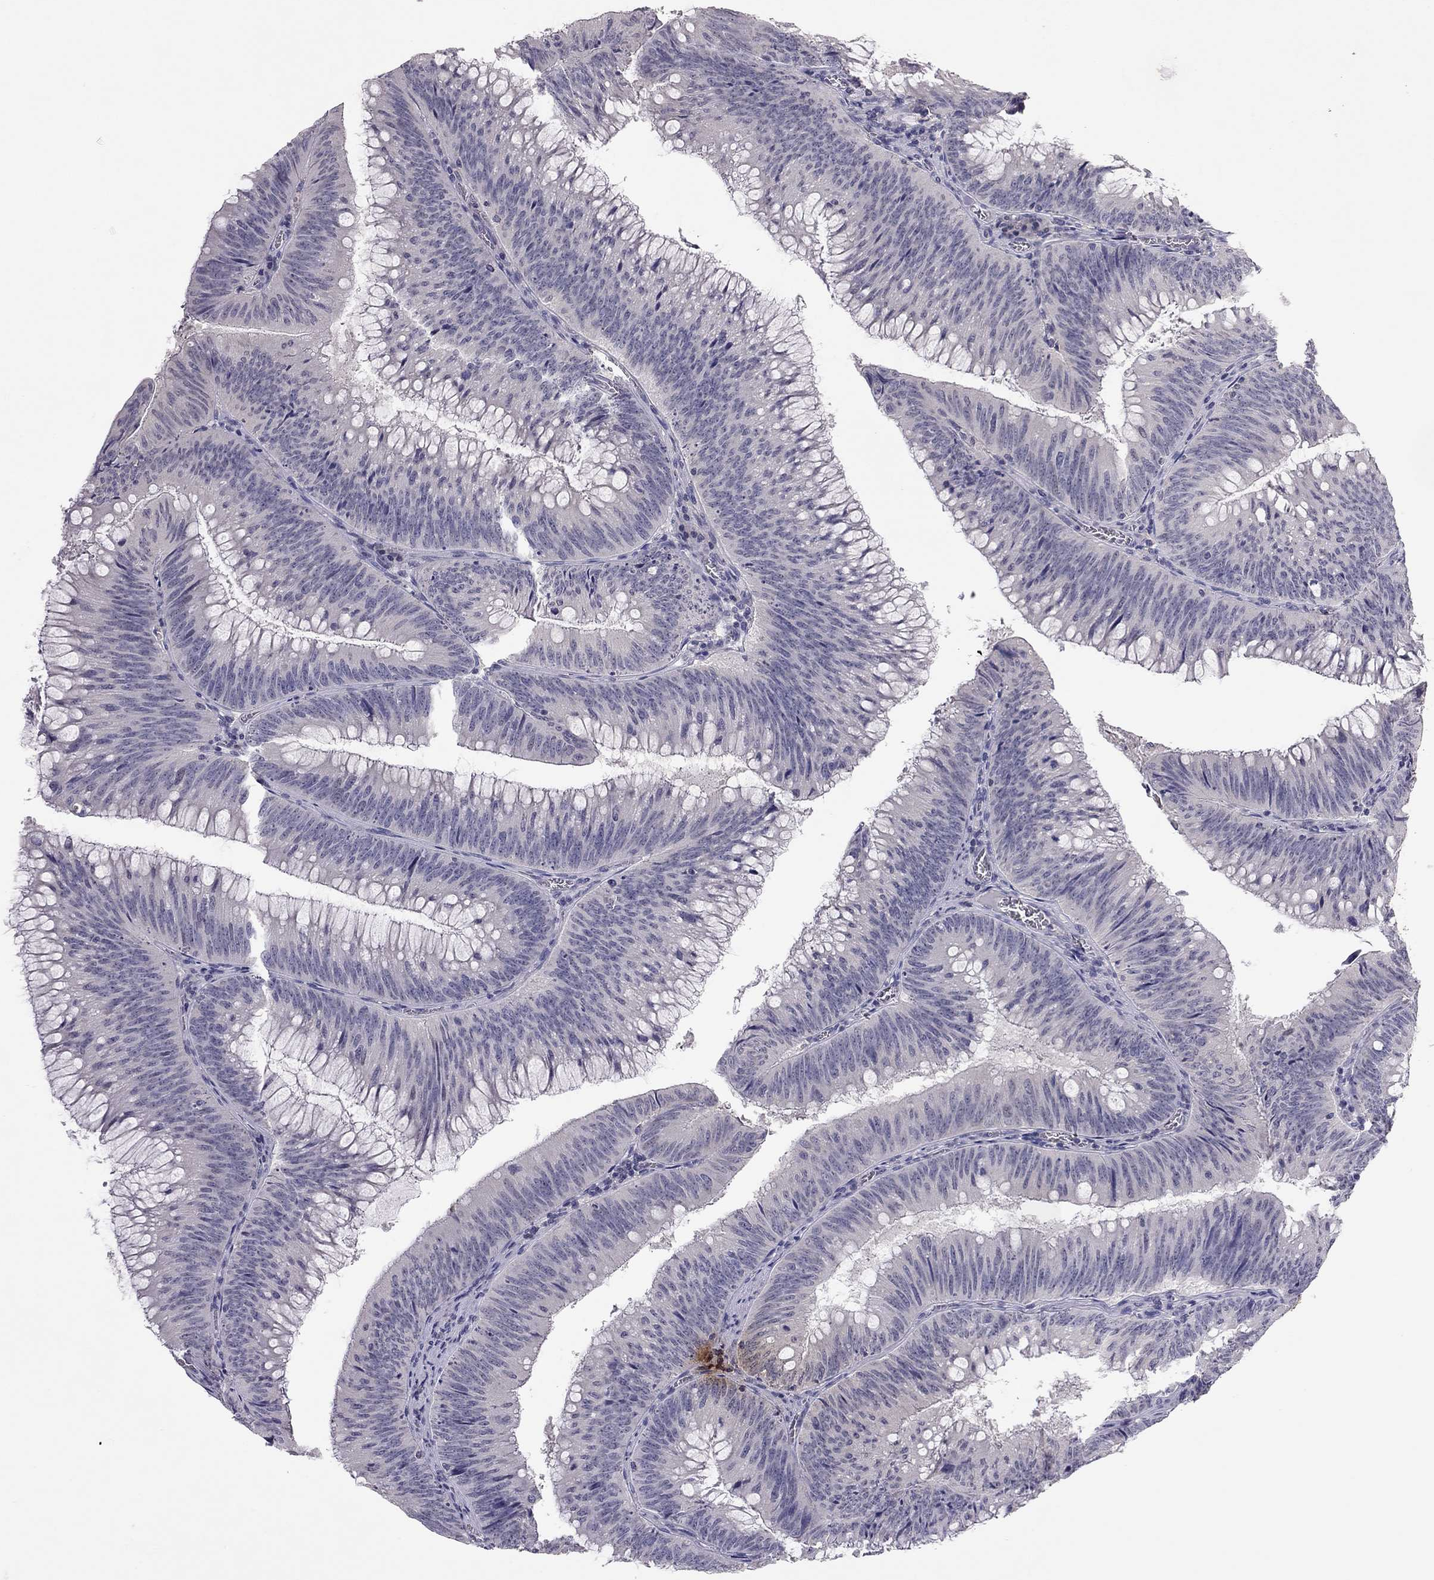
{"staining": {"intensity": "negative", "quantity": "none", "location": "none"}, "tissue": "colorectal cancer", "cell_type": "Tumor cells", "image_type": "cancer", "snomed": [{"axis": "morphology", "description": "Adenocarcinoma, NOS"}, {"axis": "topography", "description": "Rectum"}], "caption": "Immunohistochemical staining of human colorectal adenocarcinoma shows no significant expression in tumor cells.", "gene": "ADORA2A", "patient": {"sex": "female", "age": 72}}